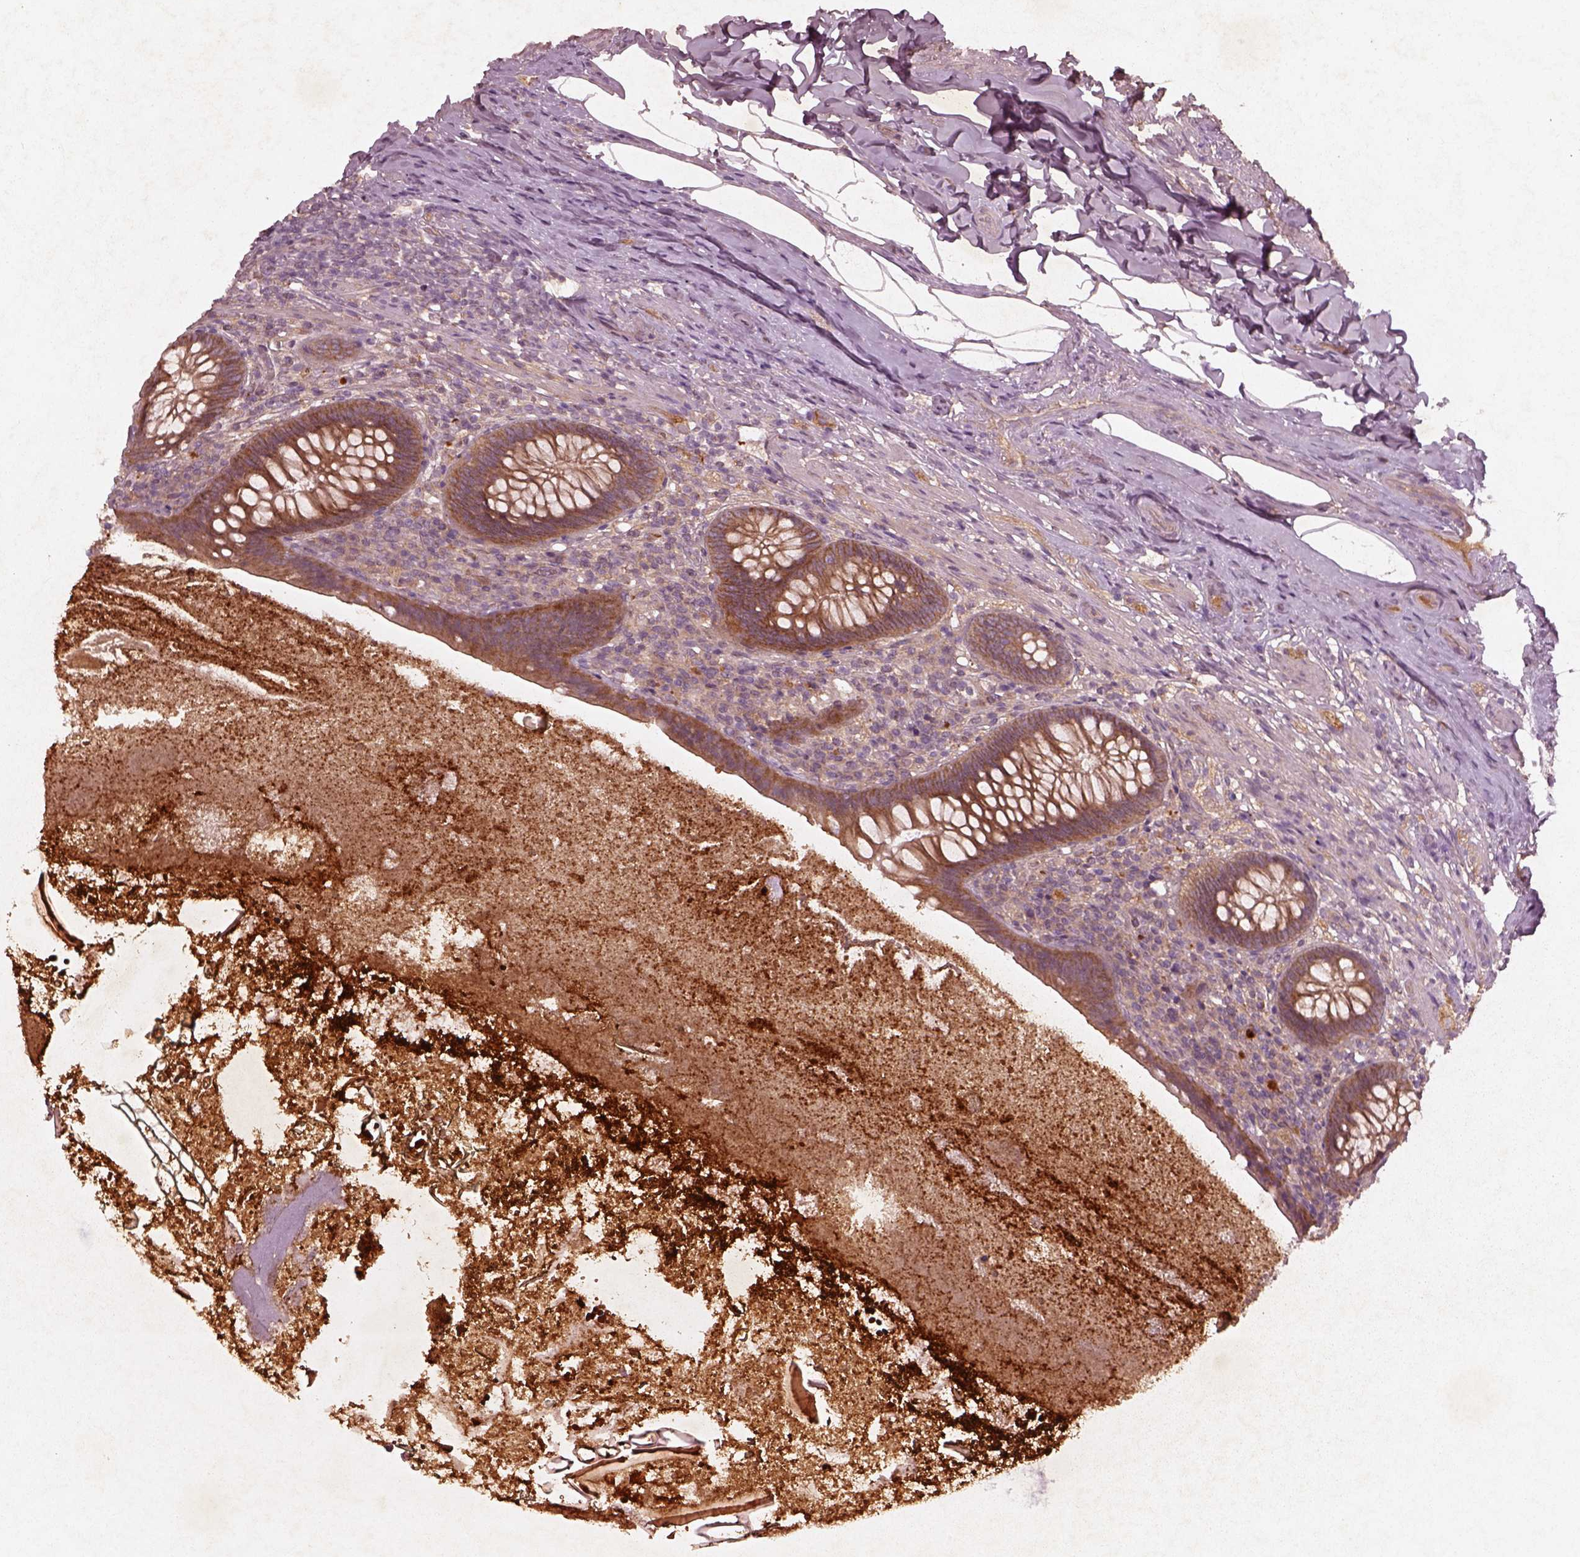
{"staining": {"intensity": "strong", "quantity": ">75%", "location": "cytoplasmic/membranous"}, "tissue": "appendix", "cell_type": "Glandular cells", "image_type": "normal", "snomed": [{"axis": "morphology", "description": "Normal tissue, NOS"}, {"axis": "topography", "description": "Appendix"}], "caption": "Protein staining shows strong cytoplasmic/membranous staining in about >75% of glandular cells in benign appendix. The staining is performed using DAB (3,3'-diaminobenzidine) brown chromogen to label protein expression. The nuclei are counter-stained blue using hematoxylin.", "gene": "FAM234A", "patient": {"sex": "male", "age": 47}}